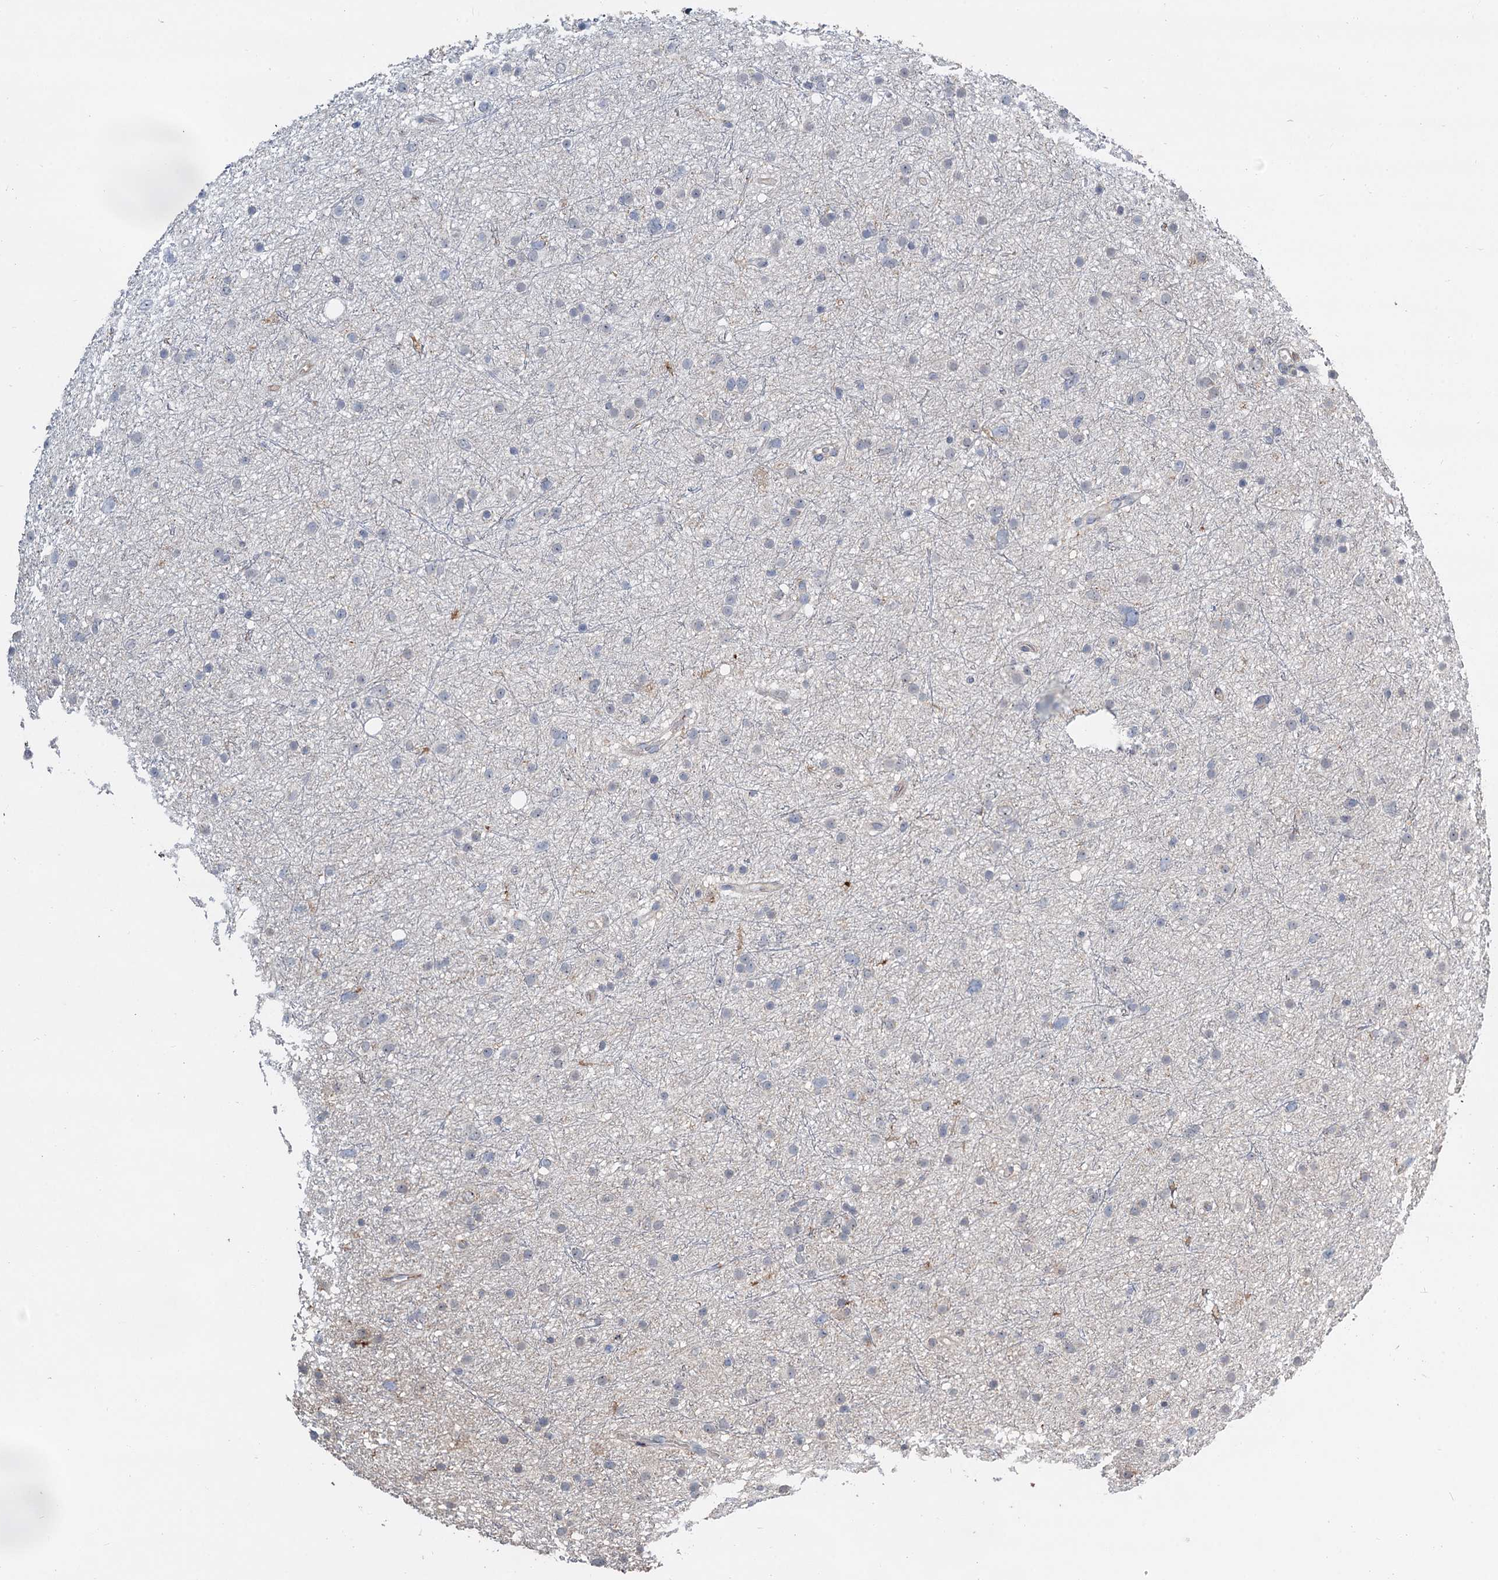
{"staining": {"intensity": "negative", "quantity": "none", "location": "none"}, "tissue": "glioma", "cell_type": "Tumor cells", "image_type": "cancer", "snomed": [{"axis": "morphology", "description": "Glioma, malignant, Low grade"}, {"axis": "topography", "description": "Cerebral cortex"}], "caption": "Tumor cells are negative for protein expression in human malignant glioma (low-grade). (DAB (3,3'-diaminobenzidine) IHC, high magnification).", "gene": "TMA16", "patient": {"sex": "female", "age": 39}}